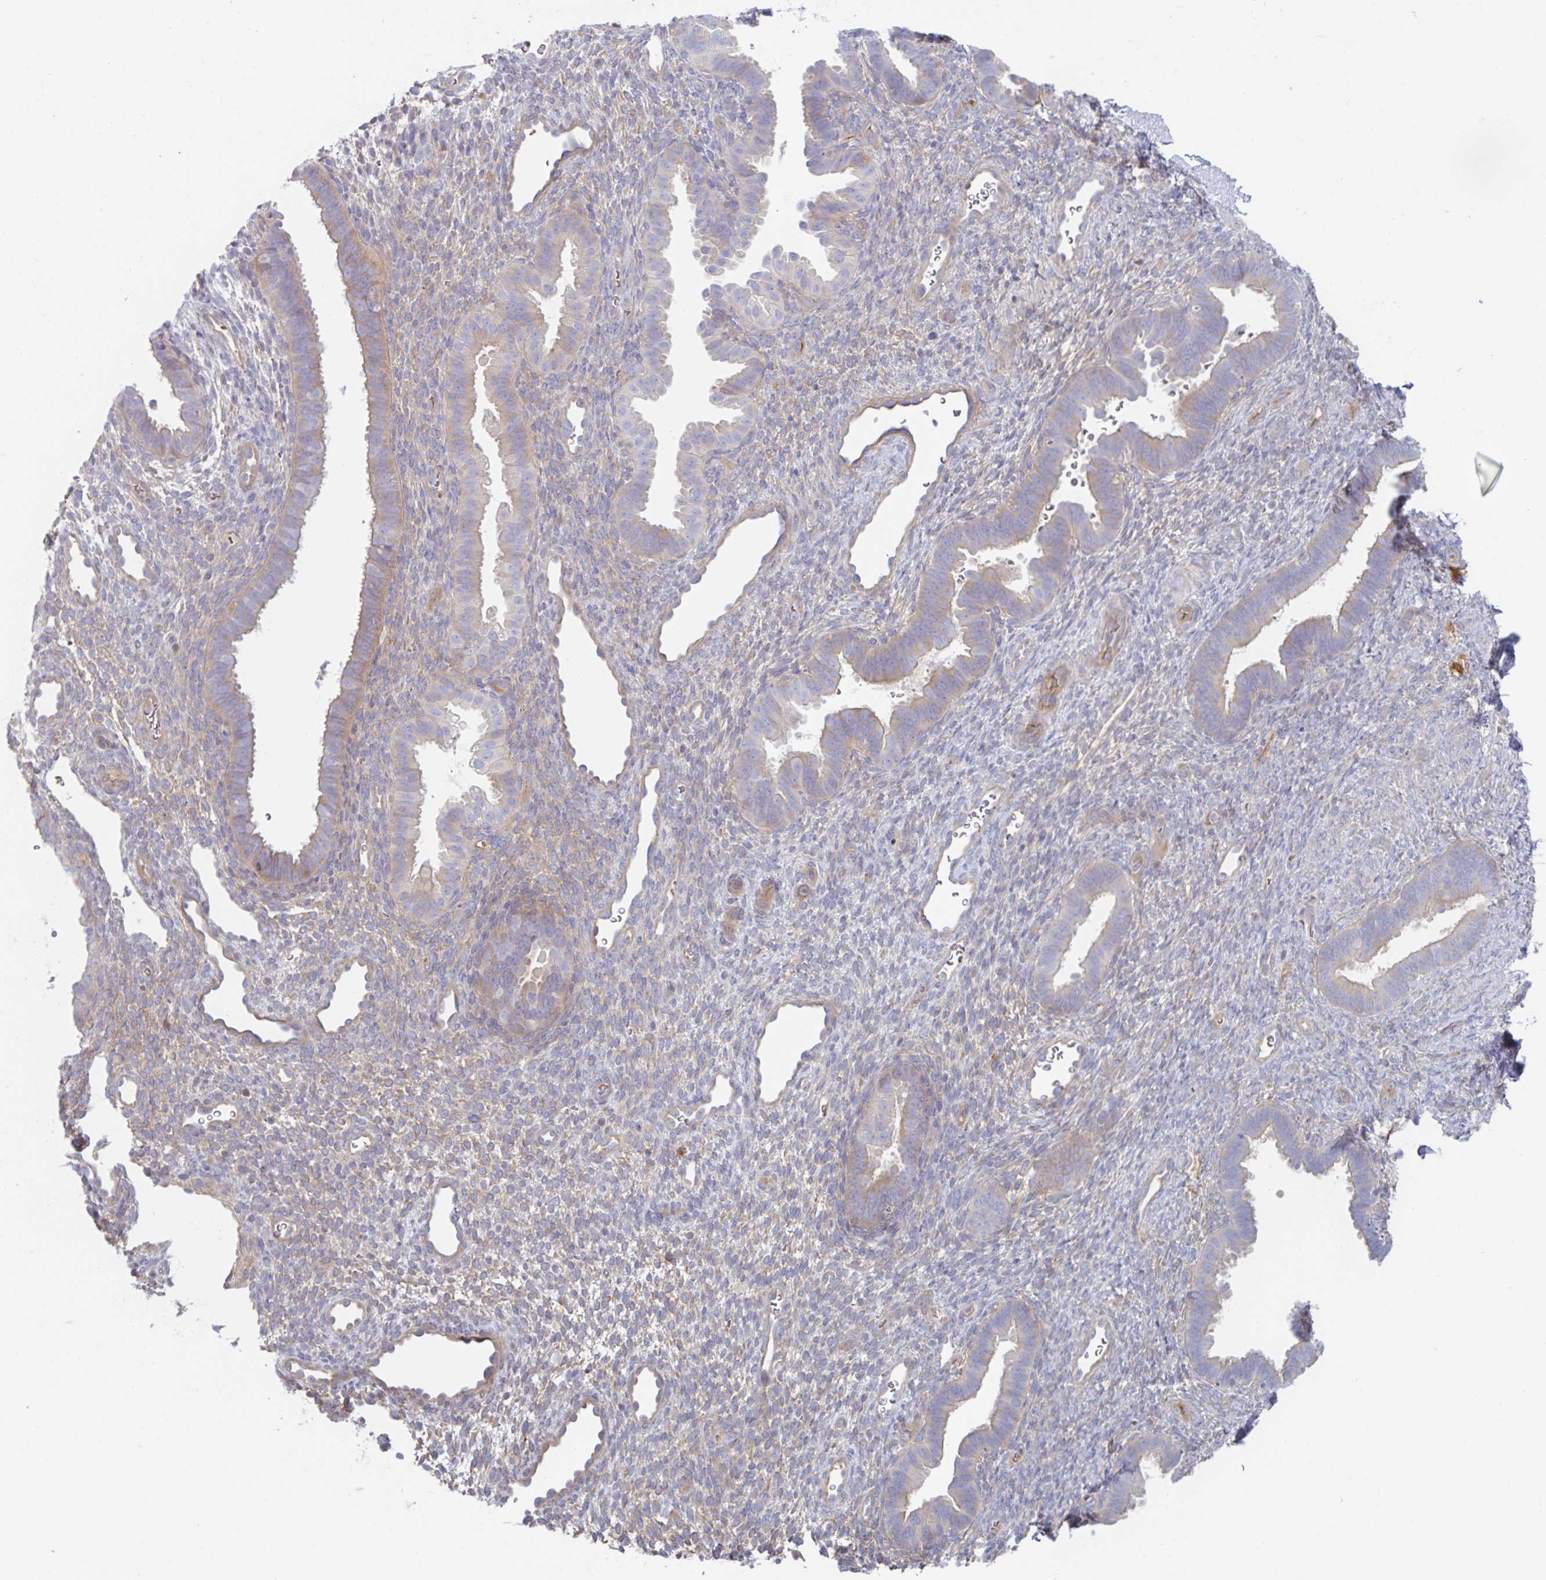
{"staining": {"intensity": "weak", "quantity": "25%-75%", "location": "cytoplasmic/membranous"}, "tissue": "endometrium", "cell_type": "Cells in endometrial stroma", "image_type": "normal", "snomed": [{"axis": "morphology", "description": "Normal tissue, NOS"}, {"axis": "topography", "description": "Endometrium"}], "caption": "The image shows immunohistochemical staining of normal endometrium. There is weak cytoplasmic/membranous expression is seen in about 25%-75% of cells in endometrial stroma. (IHC, brightfield microscopy, high magnification).", "gene": "AMPD2", "patient": {"sex": "female", "age": 34}}